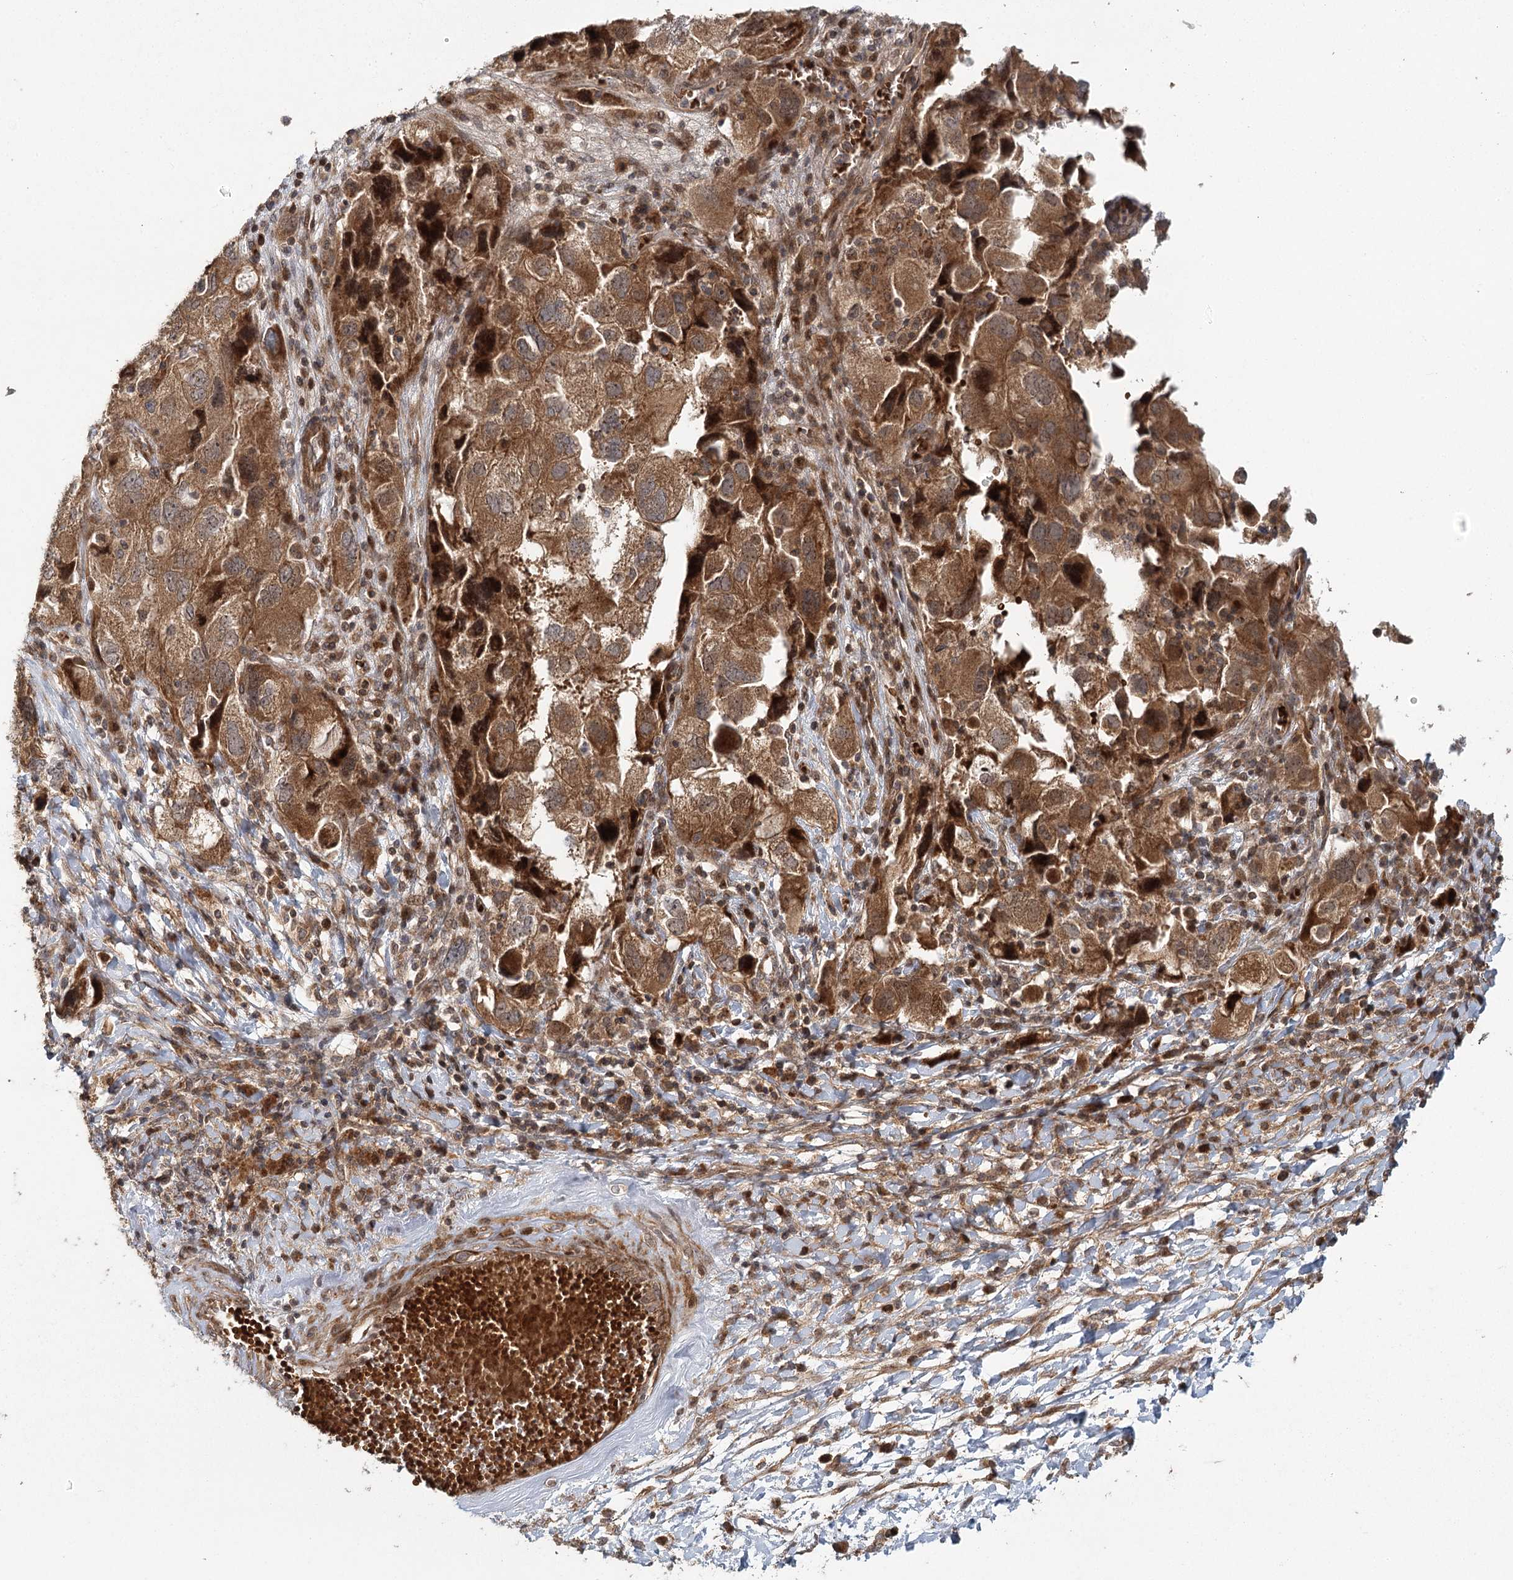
{"staining": {"intensity": "strong", "quantity": ">75%", "location": "cytoplasmic/membranous,nuclear"}, "tissue": "ovarian cancer", "cell_type": "Tumor cells", "image_type": "cancer", "snomed": [{"axis": "morphology", "description": "Carcinoma, NOS"}, {"axis": "morphology", "description": "Cystadenocarcinoma, serous, NOS"}, {"axis": "topography", "description": "Ovary"}], "caption": "Tumor cells exhibit high levels of strong cytoplasmic/membranous and nuclear positivity in about >75% of cells in ovarian carcinoma. The staining was performed using DAB (3,3'-diaminobenzidine) to visualize the protein expression in brown, while the nuclei were stained in blue with hematoxylin (Magnification: 20x).", "gene": "RAPGEF6", "patient": {"sex": "female", "age": 69}}